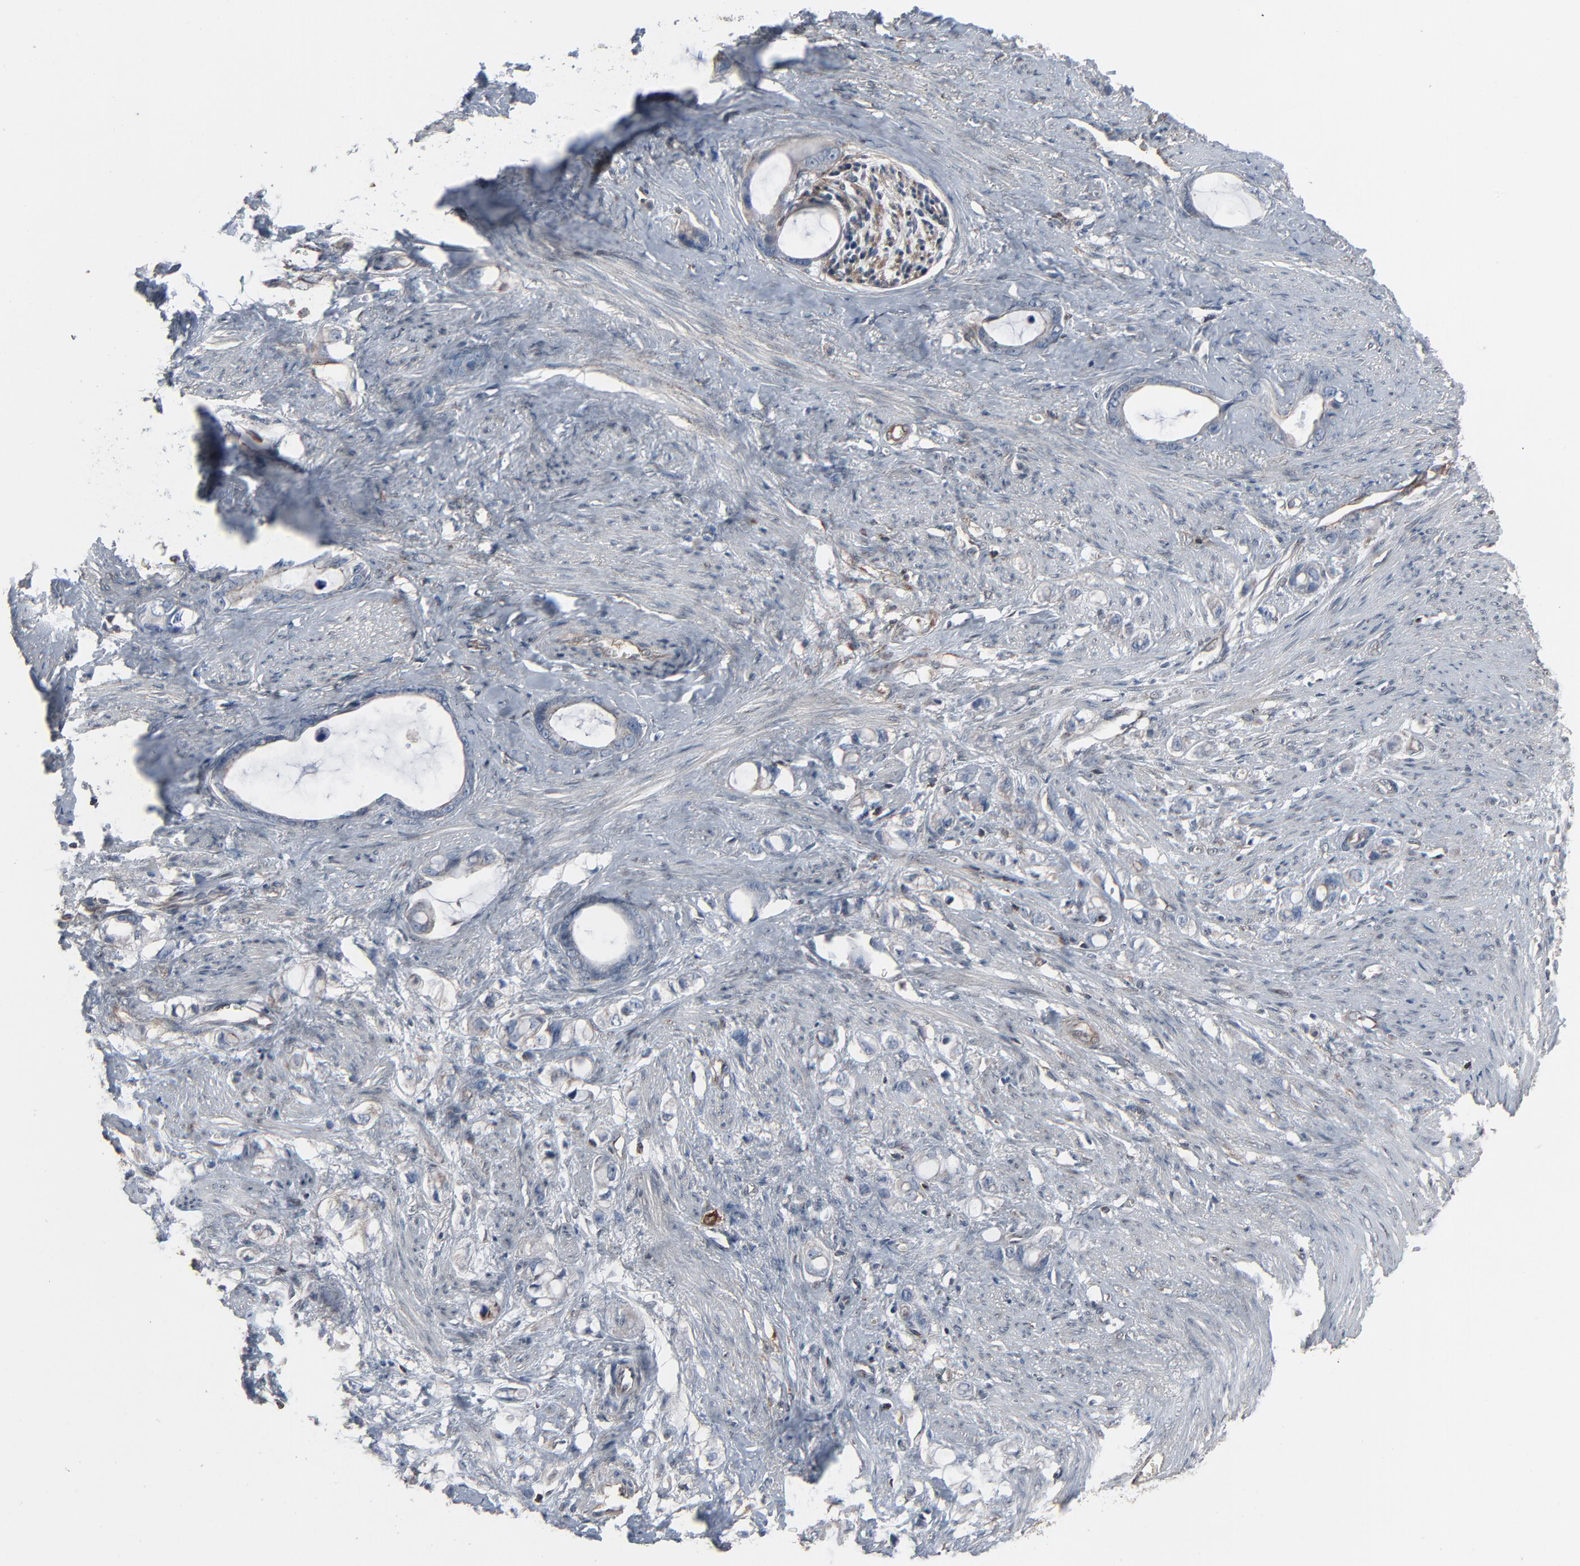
{"staining": {"intensity": "negative", "quantity": "none", "location": "none"}, "tissue": "stomach cancer", "cell_type": "Tumor cells", "image_type": "cancer", "snomed": [{"axis": "morphology", "description": "Adenocarcinoma, NOS"}, {"axis": "topography", "description": "Stomach"}], "caption": "DAB (3,3'-diaminobenzidine) immunohistochemical staining of stomach cancer displays no significant positivity in tumor cells.", "gene": "OPTN", "patient": {"sex": "female", "age": 75}}